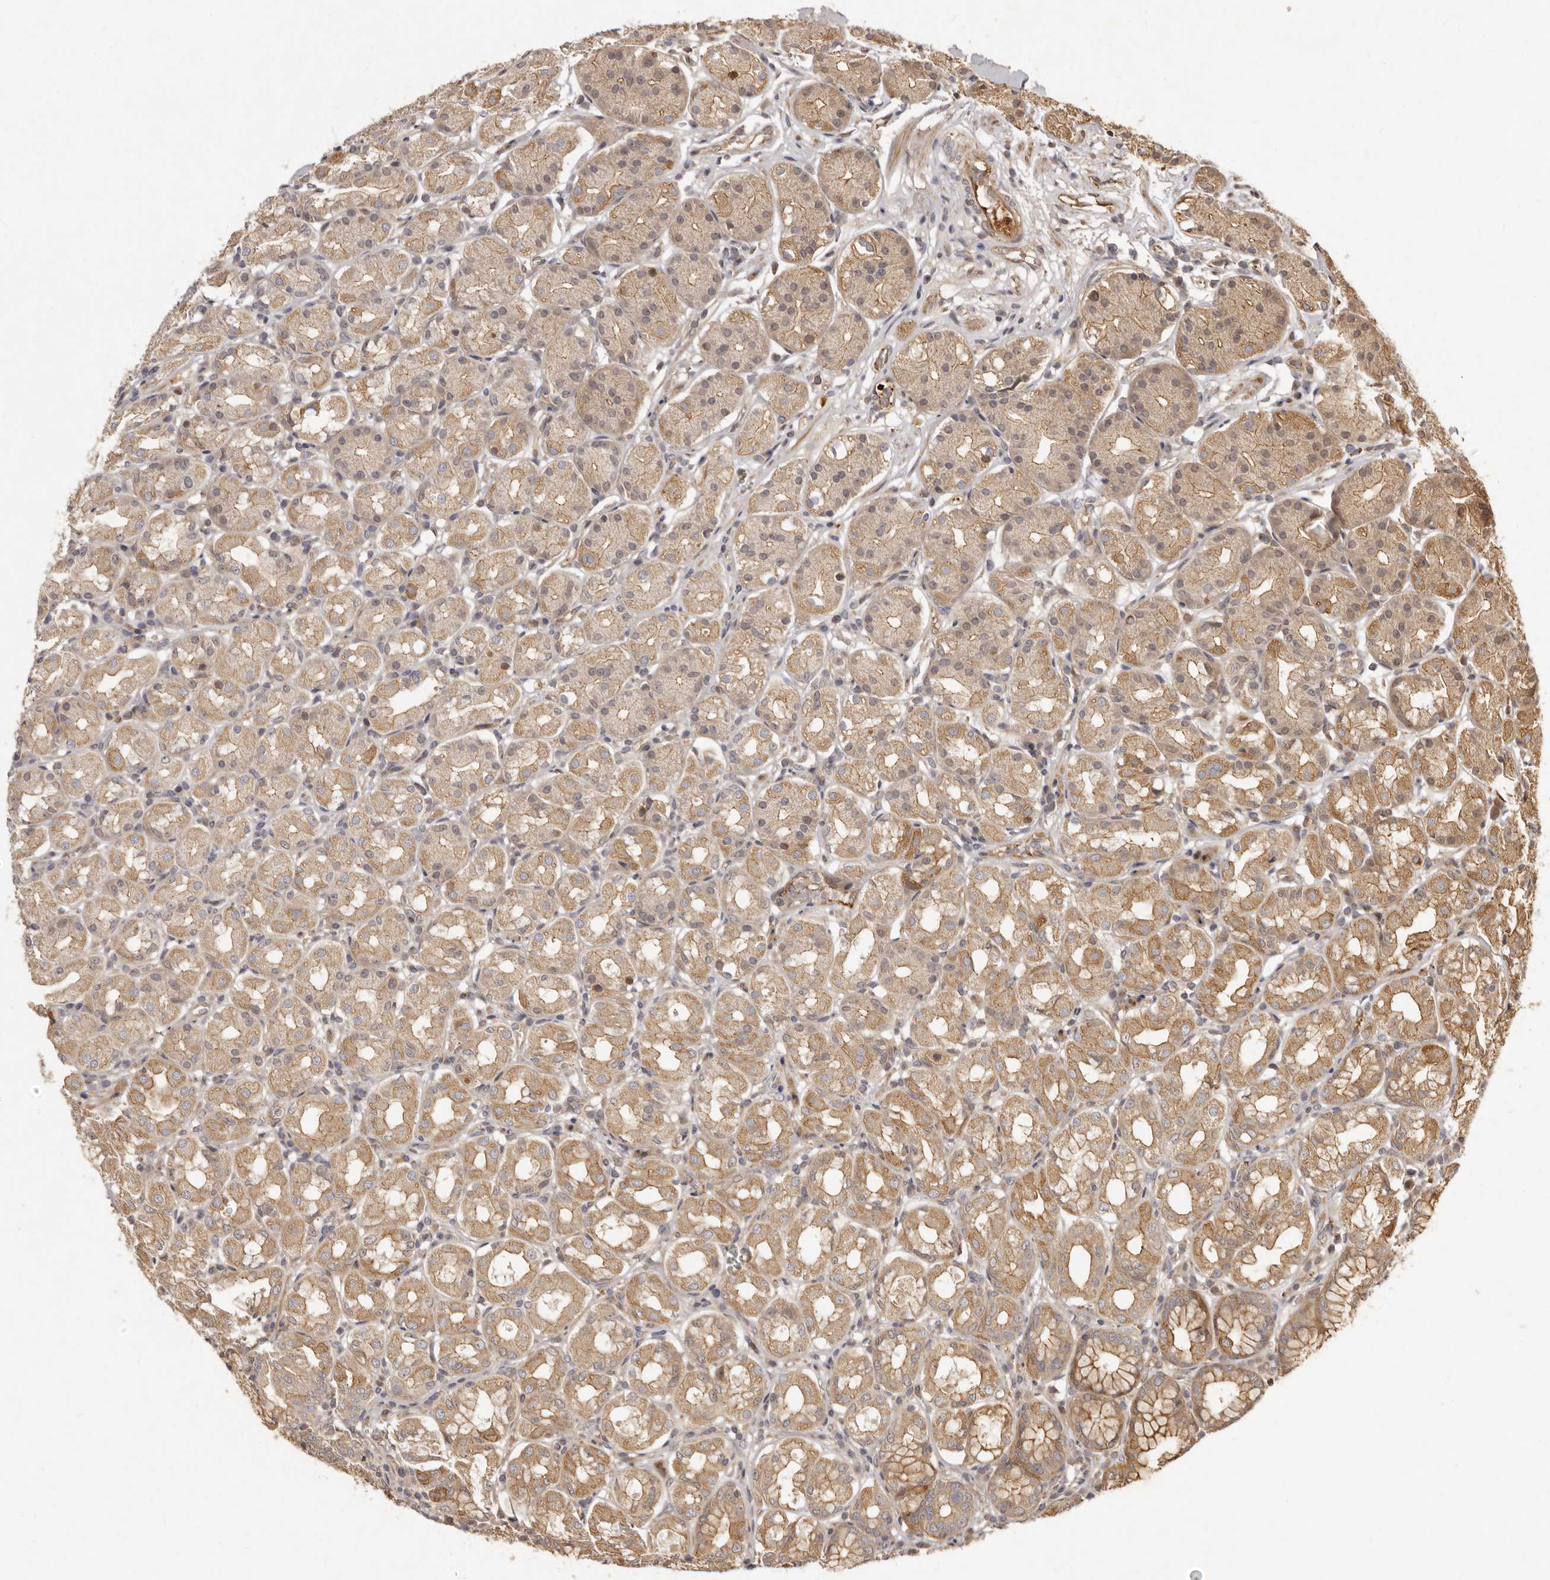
{"staining": {"intensity": "moderate", "quantity": "25%-75%", "location": "cytoplasmic/membranous"}, "tissue": "stomach", "cell_type": "Glandular cells", "image_type": "normal", "snomed": [{"axis": "morphology", "description": "Normal tissue, NOS"}, {"axis": "topography", "description": "Stomach"}, {"axis": "topography", "description": "Stomach, lower"}], "caption": "Protein expression by IHC displays moderate cytoplasmic/membranous staining in about 25%-75% of glandular cells in benign stomach. (Brightfield microscopy of DAB IHC at high magnification).", "gene": "SEMA3A", "patient": {"sex": "female", "age": 56}}